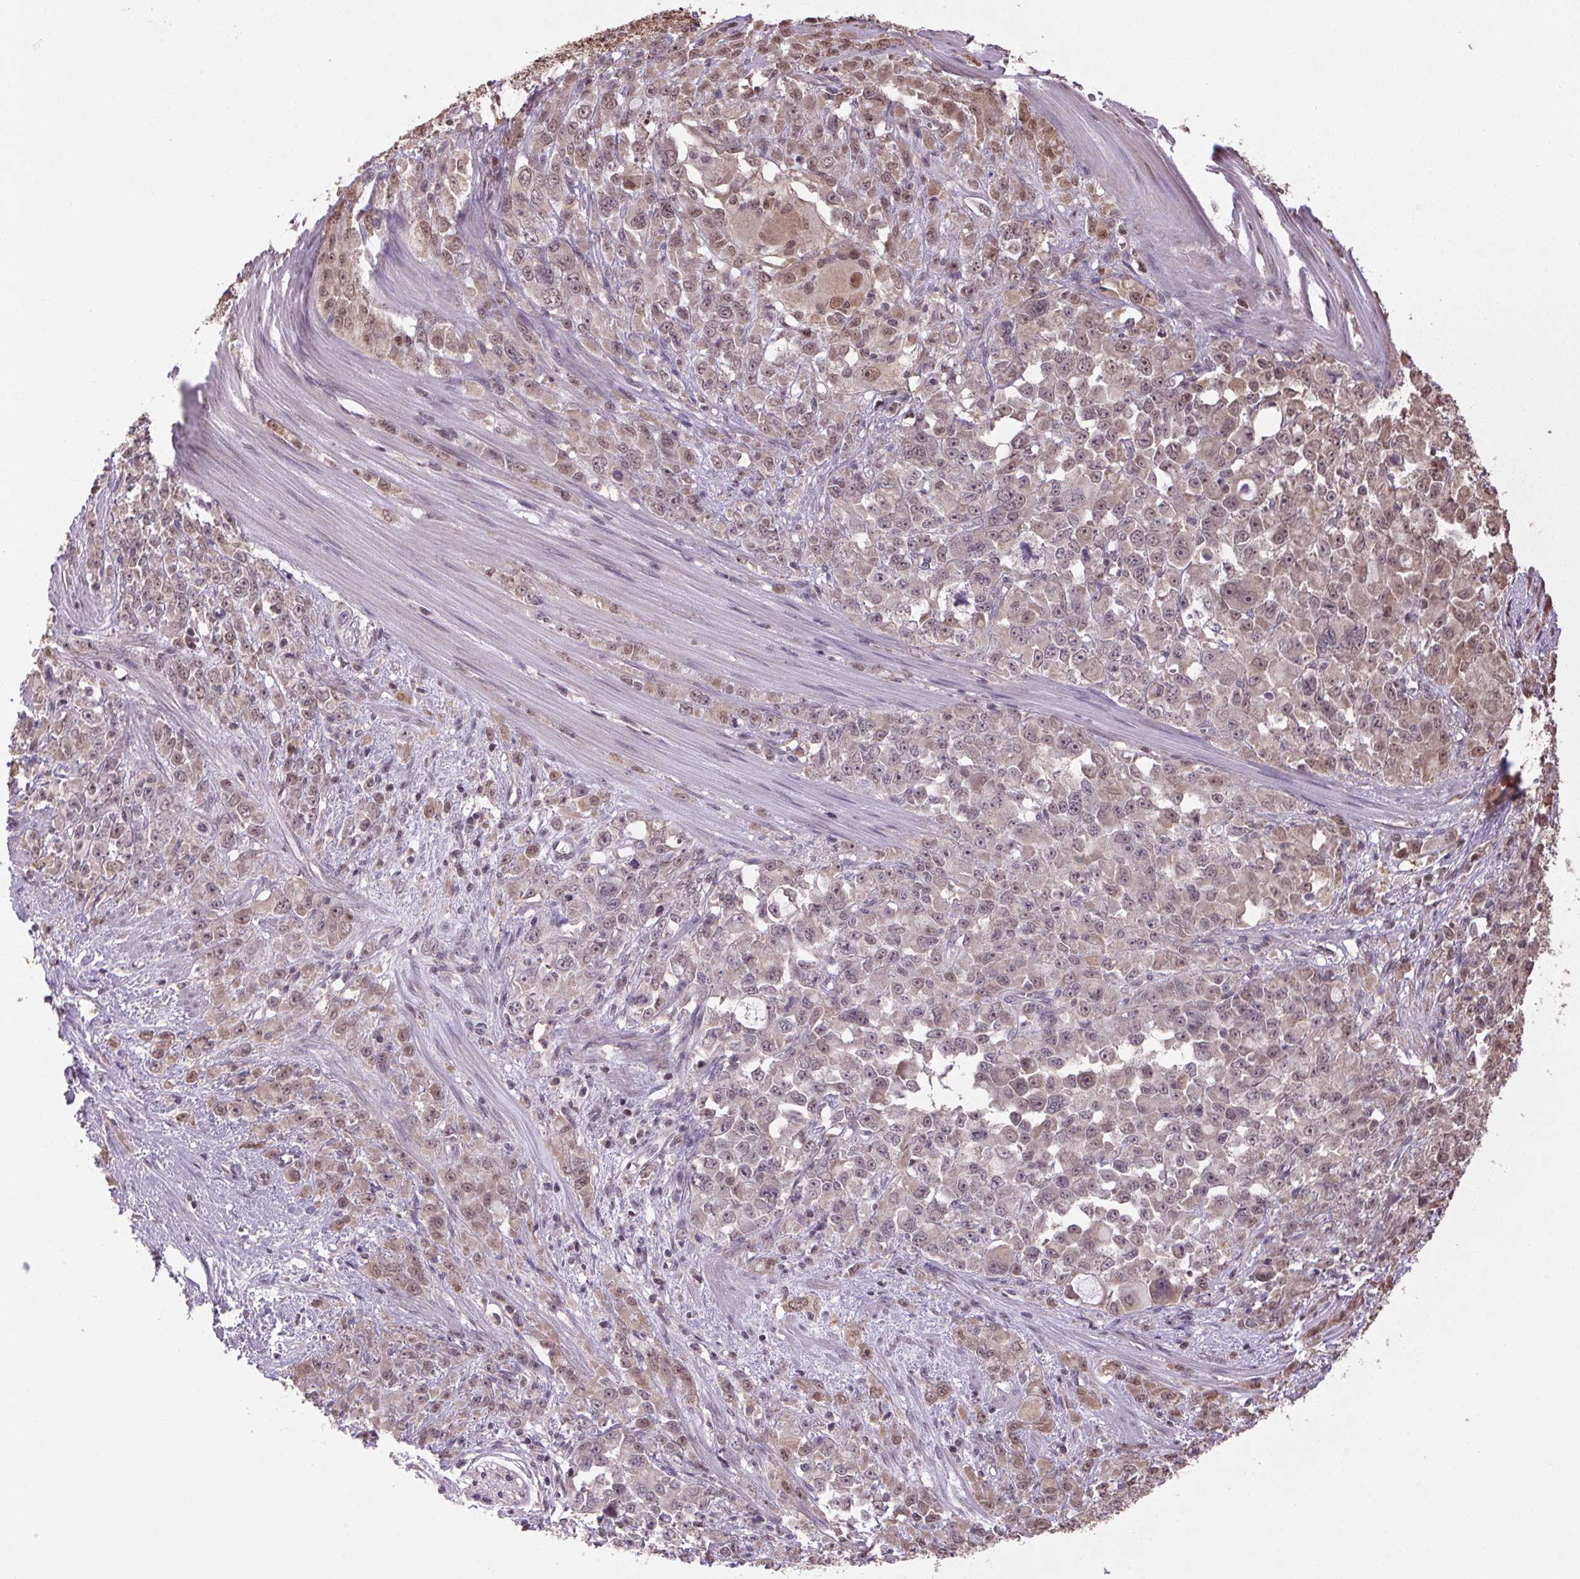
{"staining": {"intensity": "weak", "quantity": ">75%", "location": "cytoplasmic/membranous,nuclear"}, "tissue": "stomach cancer", "cell_type": "Tumor cells", "image_type": "cancer", "snomed": [{"axis": "morphology", "description": "Adenocarcinoma, NOS"}, {"axis": "topography", "description": "Stomach"}], "caption": "Immunohistochemistry image of human stomach adenocarcinoma stained for a protein (brown), which demonstrates low levels of weak cytoplasmic/membranous and nuclear staining in approximately >75% of tumor cells.", "gene": "VWA3B", "patient": {"sex": "female", "age": 76}}